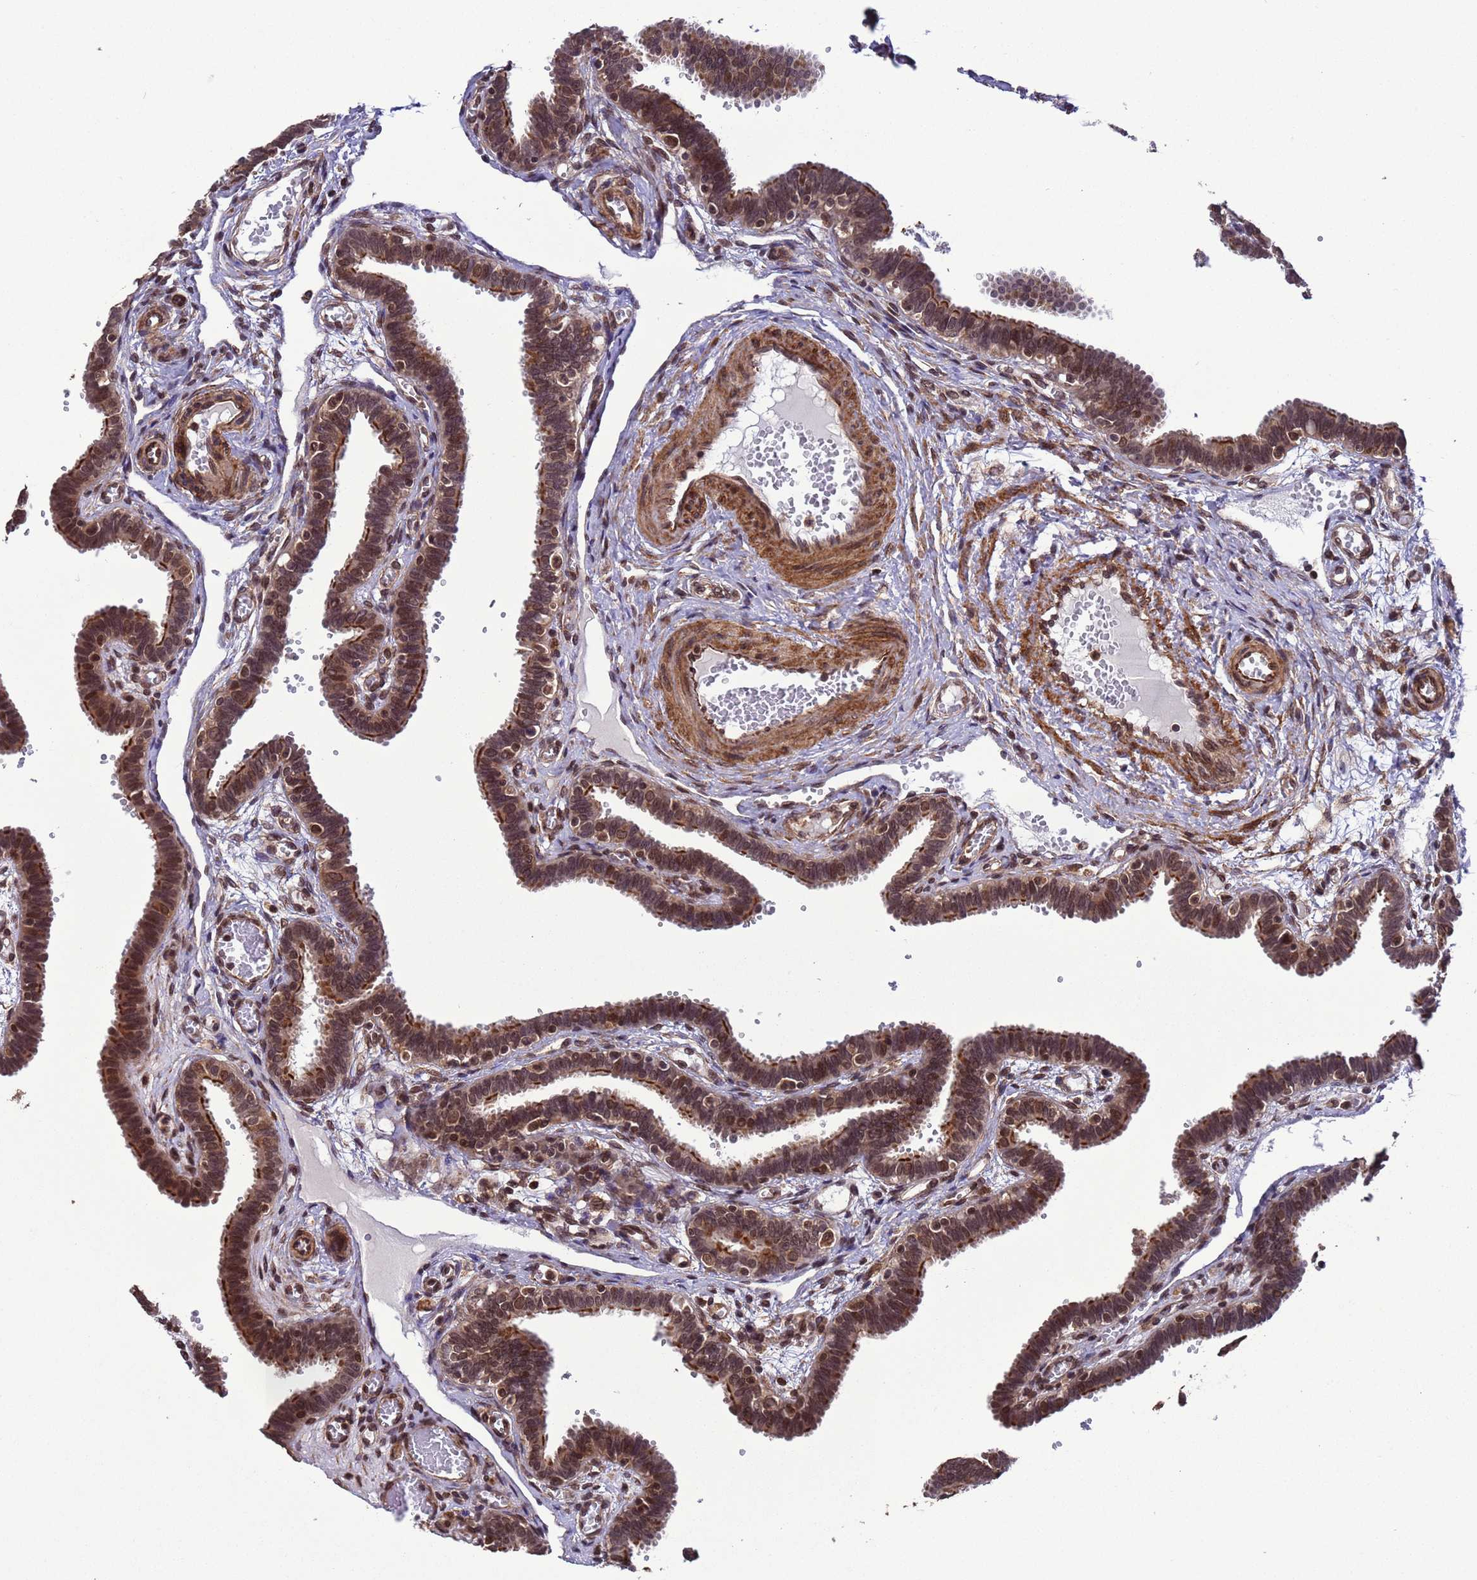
{"staining": {"intensity": "moderate", "quantity": ">75%", "location": "cytoplasmic/membranous,nuclear"}, "tissue": "fallopian tube", "cell_type": "Glandular cells", "image_type": "normal", "snomed": [{"axis": "morphology", "description": "Normal tissue, NOS"}, {"axis": "topography", "description": "Fallopian tube"}, {"axis": "topography", "description": "Placenta"}], "caption": "The photomicrograph shows immunohistochemical staining of benign fallopian tube. There is moderate cytoplasmic/membranous,nuclear positivity is present in about >75% of glandular cells. The protein of interest is shown in brown color, while the nuclei are stained blue.", "gene": "VSTM4", "patient": {"sex": "female", "age": 32}}